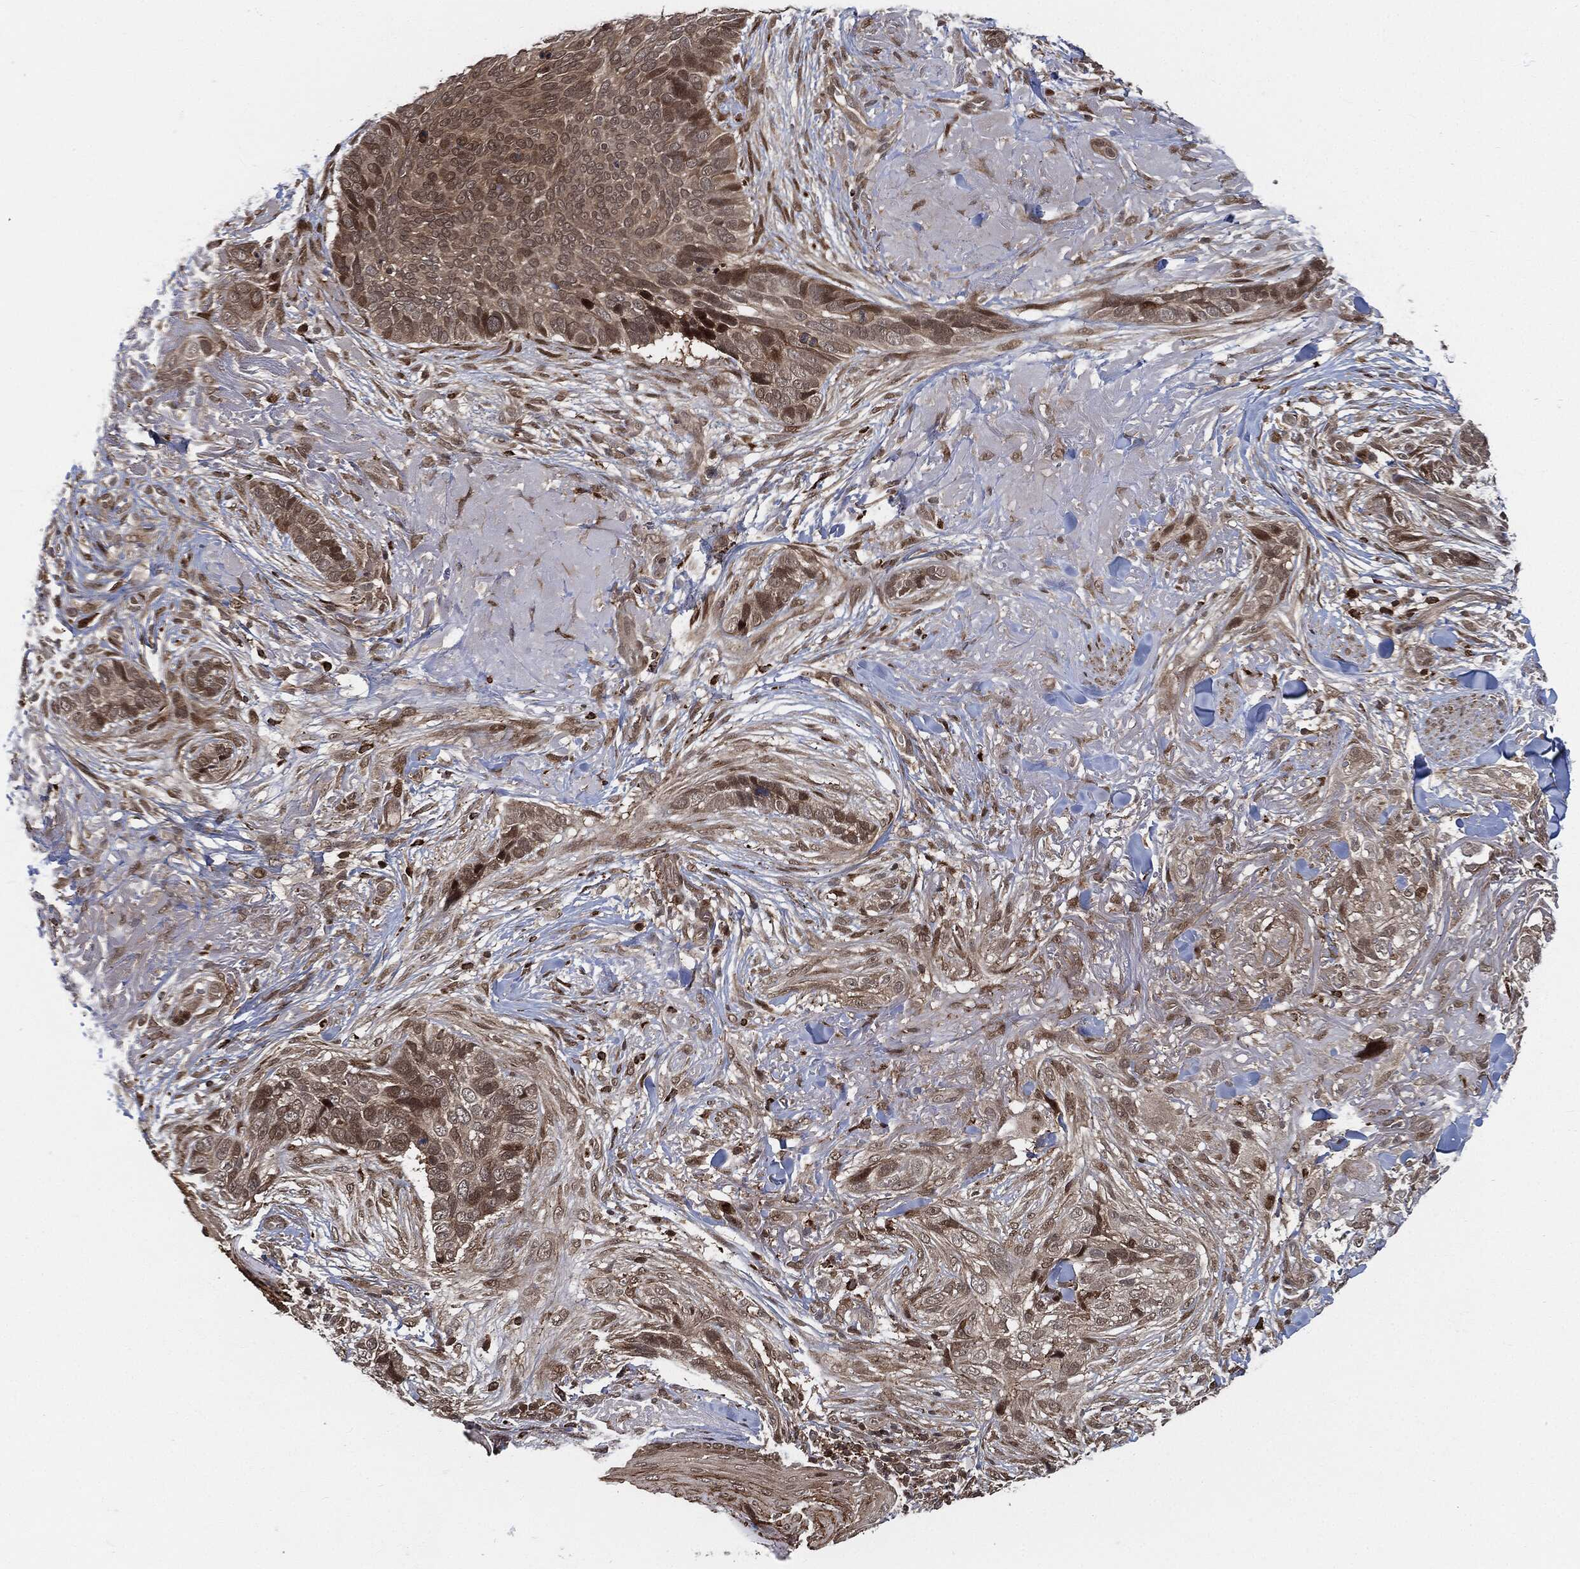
{"staining": {"intensity": "weak", "quantity": "<25%", "location": "cytoplasmic/membranous,nuclear"}, "tissue": "skin cancer", "cell_type": "Tumor cells", "image_type": "cancer", "snomed": [{"axis": "morphology", "description": "Basal cell carcinoma"}, {"axis": "topography", "description": "Skin"}], "caption": "Tumor cells are negative for brown protein staining in basal cell carcinoma (skin). (DAB (3,3'-diaminobenzidine) IHC with hematoxylin counter stain).", "gene": "CUTA", "patient": {"sex": "male", "age": 91}}